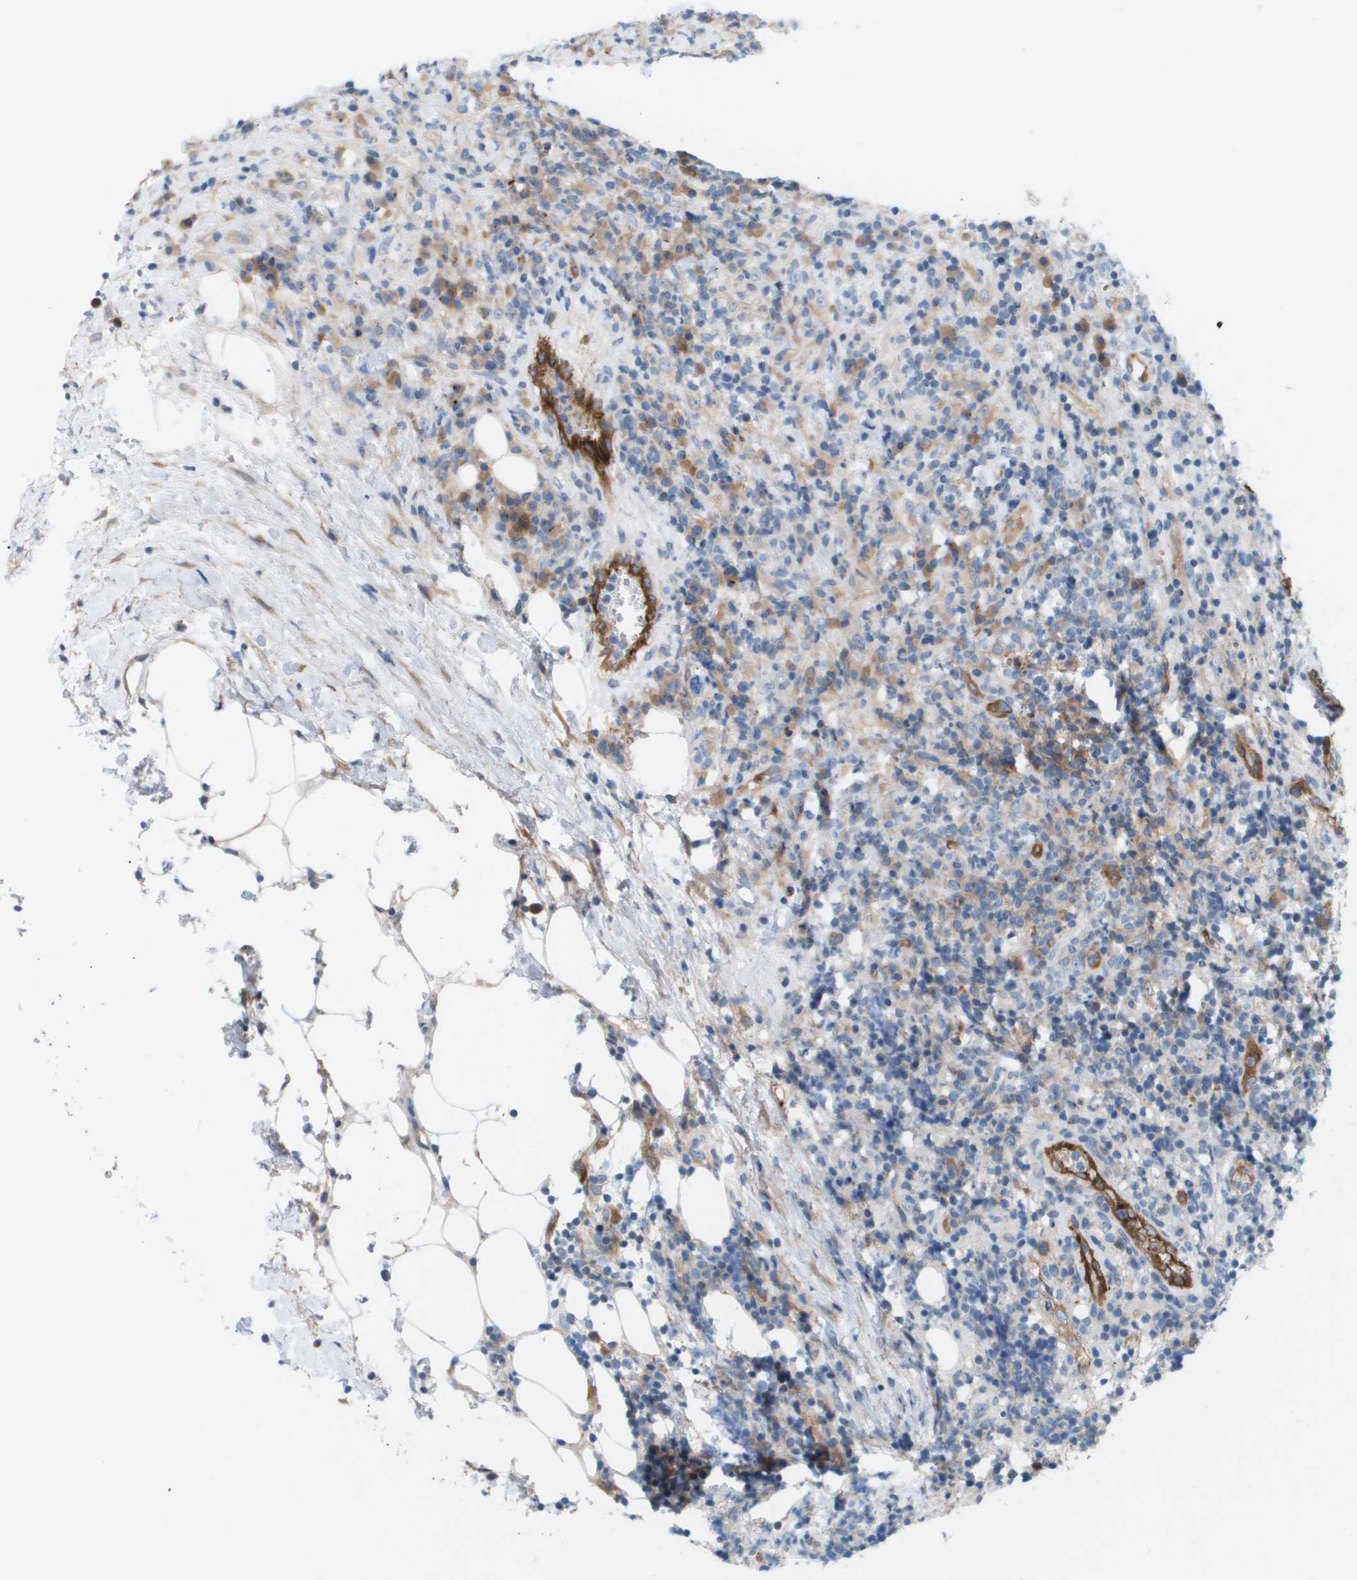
{"staining": {"intensity": "weak", "quantity": "<25%", "location": "cytoplasmic/membranous"}, "tissue": "lymphoma", "cell_type": "Tumor cells", "image_type": "cancer", "snomed": [{"axis": "morphology", "description": "Malignant lymphoma, non-Hodgkin's type, High grade"}, {"axis": "topography", "description": "Lymph node"}], "caption": "Lymphoma was stained to show a protein in brown. There is no significant staining in tumor cells. (Brightfield microscopy of DAB (3,3'-diaminobenzidine) immunohistochemistry (IHC) at high magnification).", "gene": "MARCHF8", "patient": {"sex": "female", "age": 76}}